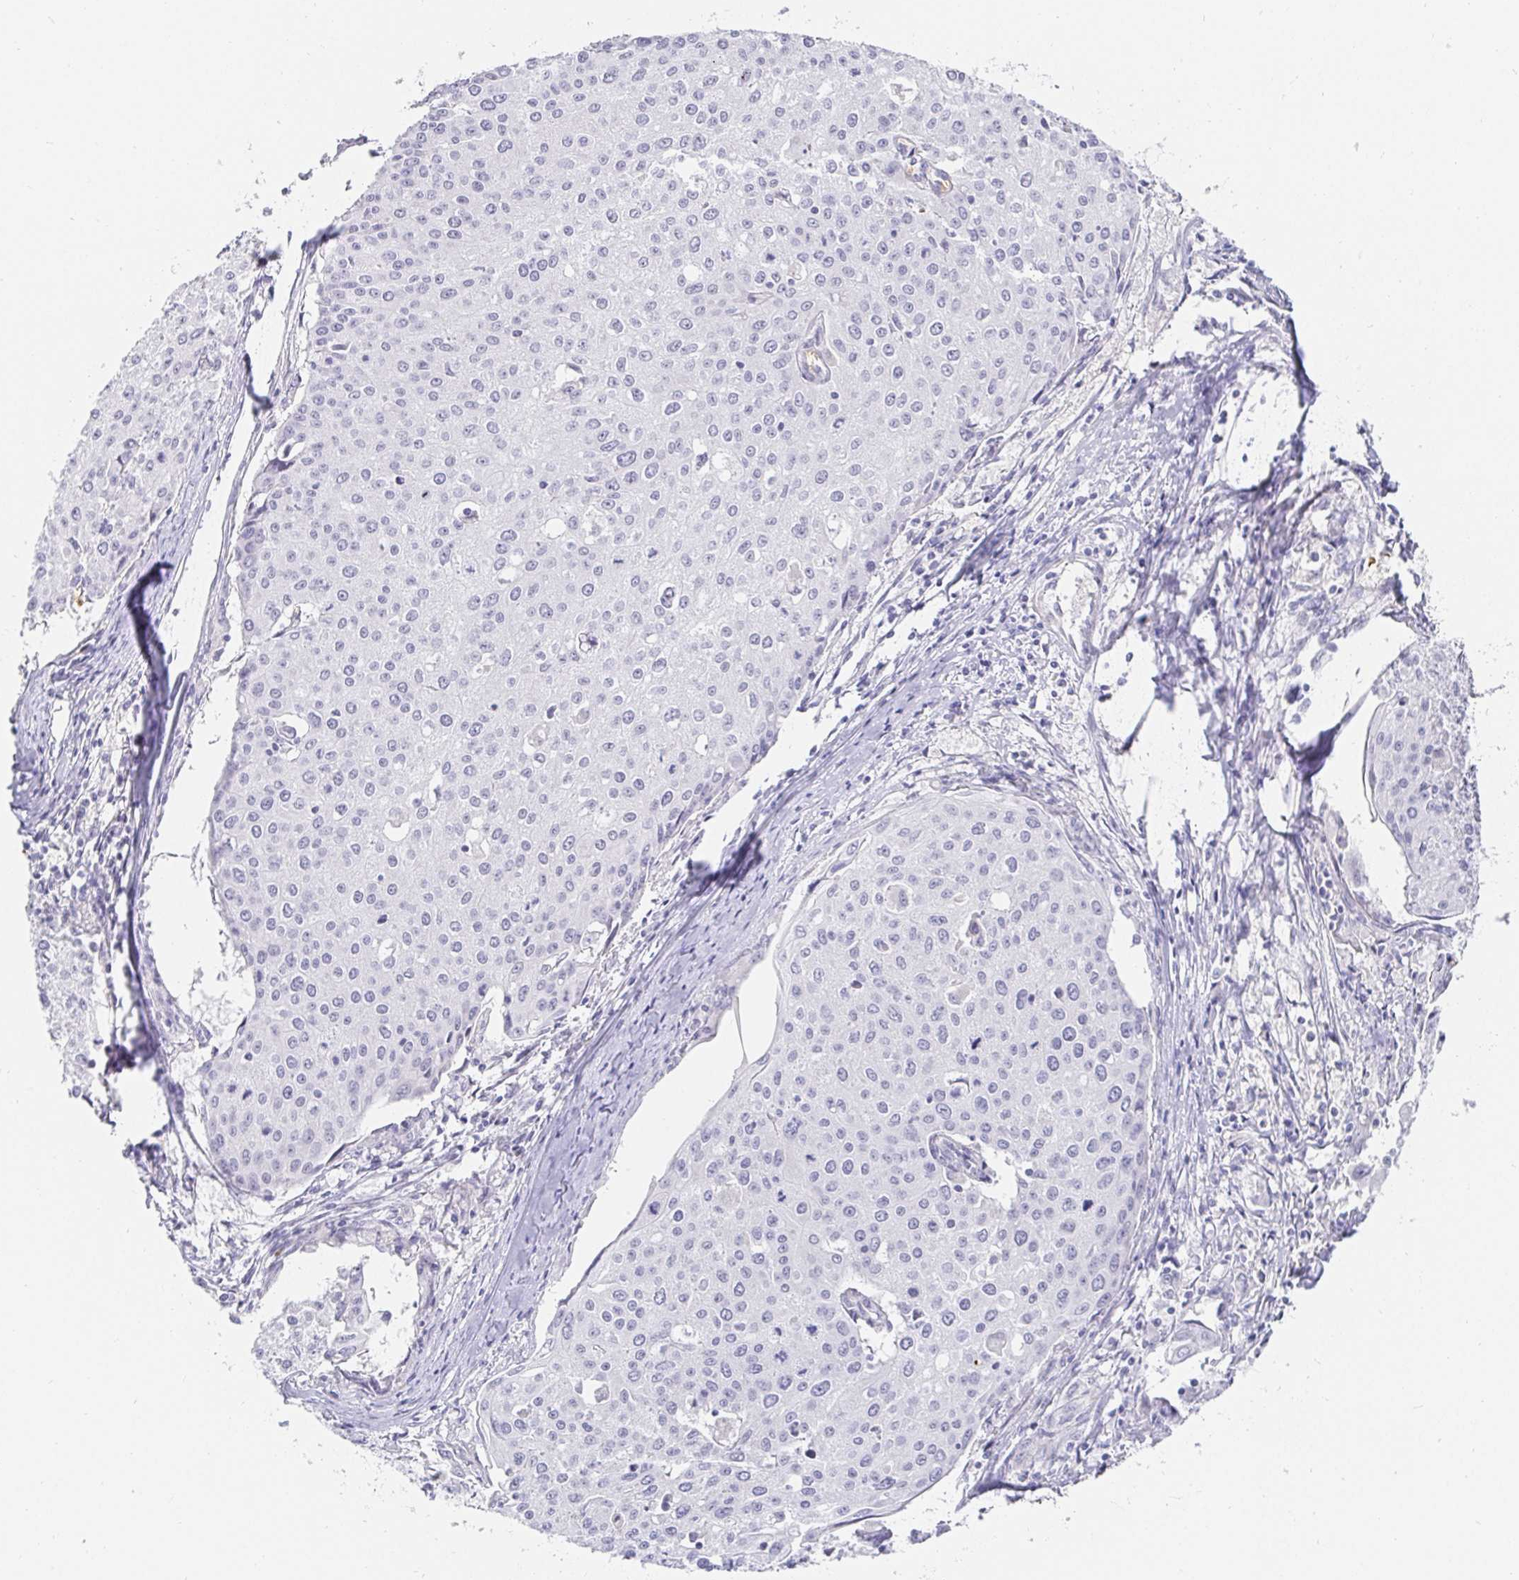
{"staining": {"intensity": "negative", "quantity": "none", "location": "none"}, "tissue": "cervical cancer", "cell_type": "Tumor cells", "image_type": "cancer", "snomed": [{"axis": "morphology", "description": "Squamous cell carcinoma, NOS"}, {"axis": "topography", "description": "Cervix"}], "caption": "Protein analysis of cervical cancer (squamous cell carcinoma) exhibits no significant staining in tumor cells. (DAB (3,3'-diaminobenzidine) immunohistochemistry (IHC) visualized using brightfield microscopy, high magnification).", "gene": "FGF21", "patient": {"sex": "female", "age": 38}}